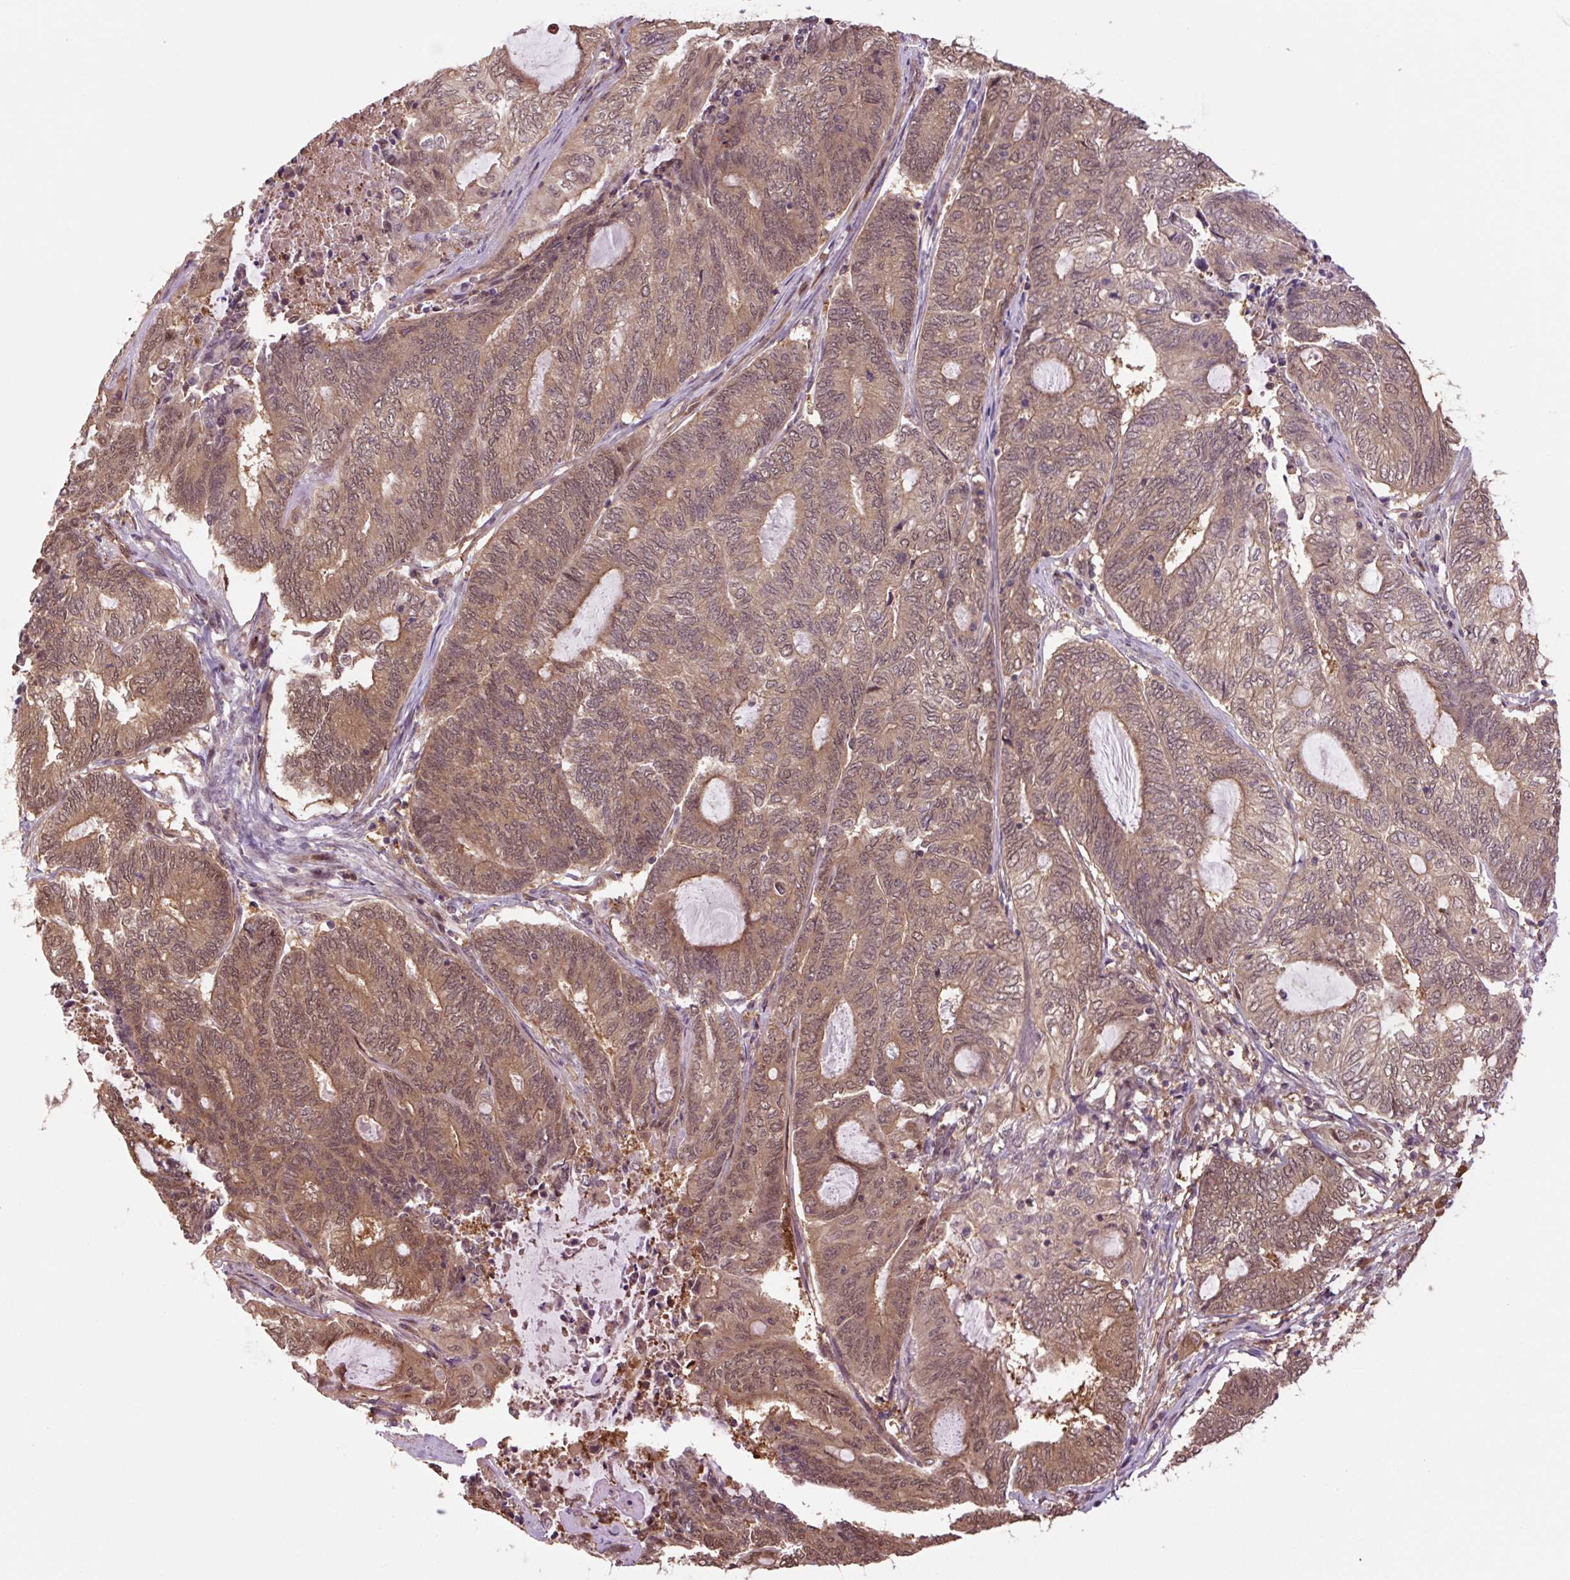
{"staining": {"intensity": "moderate", "quantity": ">75%", "location": "cytoplasmic/membranous,nuclear"}, "tissue": "endometrial cancer", "cell_type": "Tumor cells", "image_type": "cancer", "snomed": [{"axis": "morphology", "description": "Adenocarcinoma, NOS"}, {"axis": "topography", "description": "Uterus"}, {"axis": "topography", "description": "Endometrium"}], "caption": "Brown immunohistochemical staining in human endometrial adenocarcinoma reveals moderate cytoplasmic/membranous and nuclear positivity in approximately >75% of tumor cells.", "gene": "TPT1", "patient": {"sex": "female", "age": 70}}